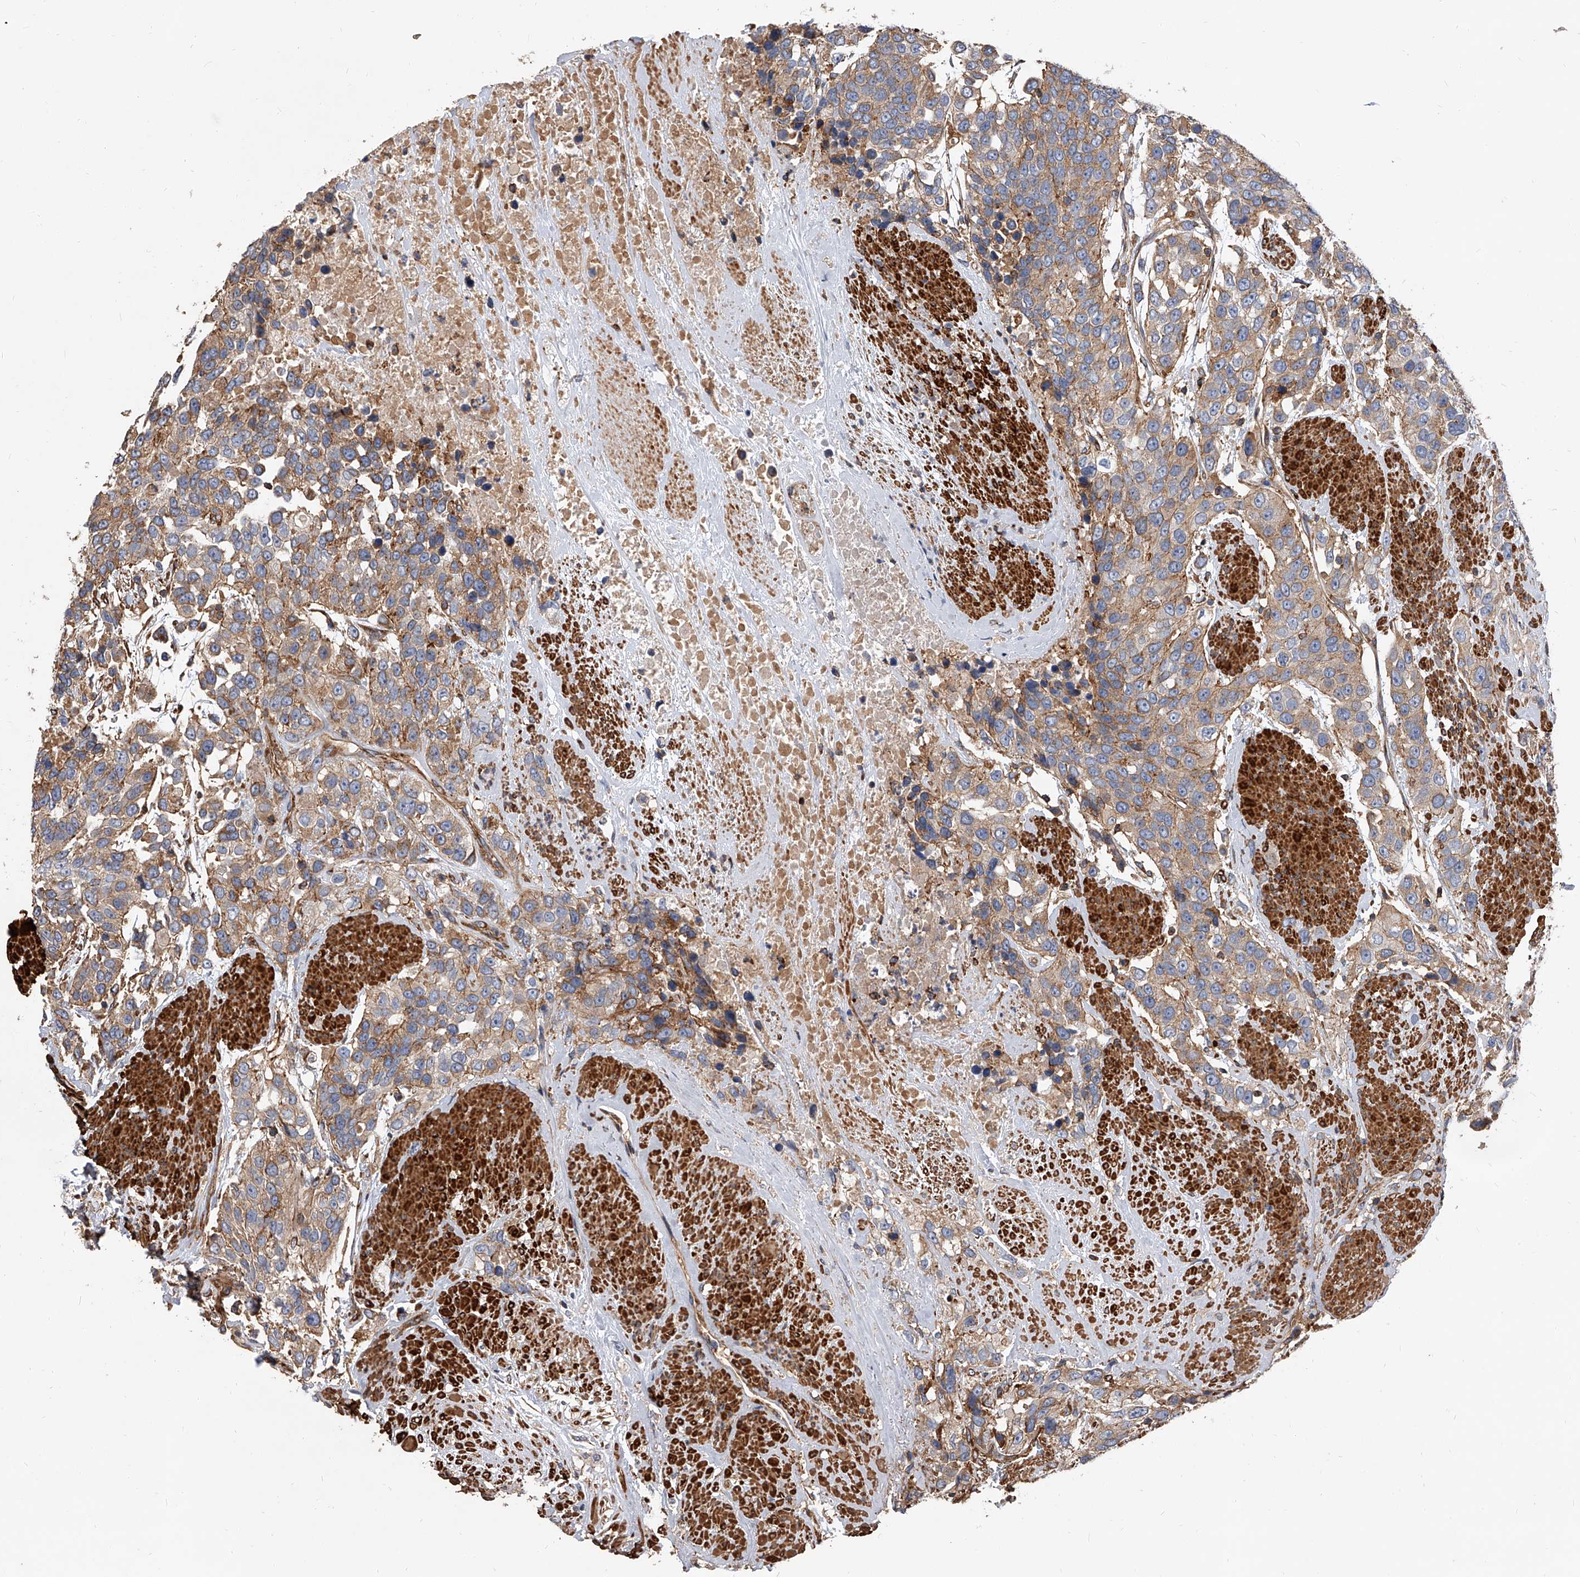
{"staining": {"intensity": "weak", "quantity": "25%-75%", "location": "cytoplasmic/membranous"}, "tissue": "urothelial cancer", "cell_type": "Tumor cells", "image_type": "cancer", "snomed": [{"axis": "morphology", "description": "Urothelial carcinoma, High grade"}, {"axis": "topography", "description": "Urinary bladder"}], "caption": "A histopathology image of urothelial carcinoma (high-grade) stained for a protein displays weak cytoplasmic/membranous brown staining in tumor cells.", "gene": "PISD", "patient": {"sex": "female", "age": 80}}